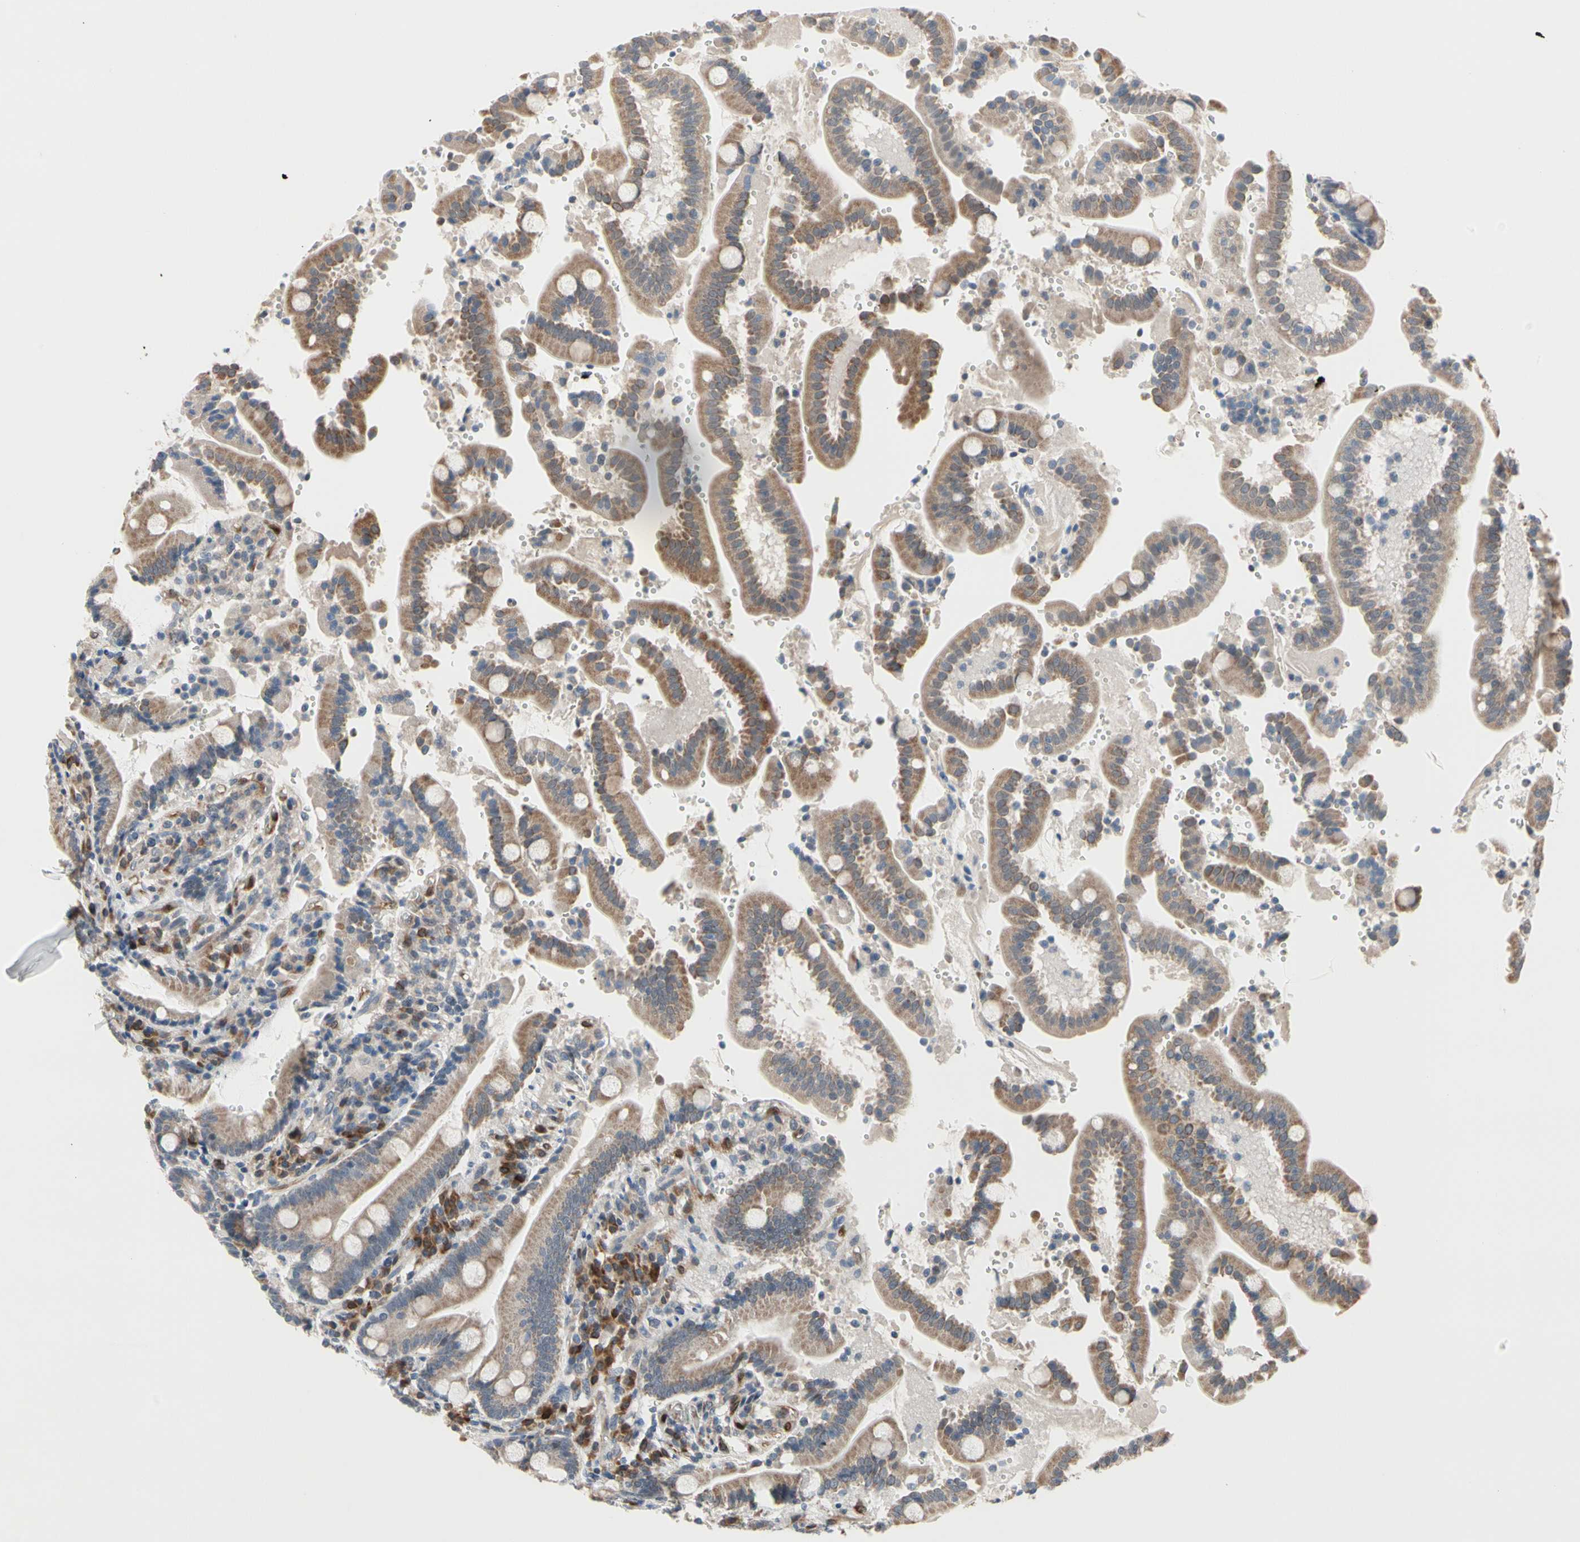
{"staining": {"intensity": "moderate", "quantity": ">75%", "location": "cytoplasmic/membranous"}, "tissue": "duodenum", "cell_type": "Glandular cells", "image_type": "normal", "snomed": [{"axis": "morphology", "description": "Normal tissue, NOS"}, {"axis": "topography", "description": "Small intestine, NOS"}], "caption": "DAB immunohistochemical staining of benign duodenum displays moderate cytoplasmic/membranous protein positivity in about >75% of glandular cells. The staining is performed using DAB brown chromogen to label protein expression. The nuclei are counter-stained blue using hematoxylin.", "gene": "MARK1", "patient": {"sex": "female", "age": 71}}